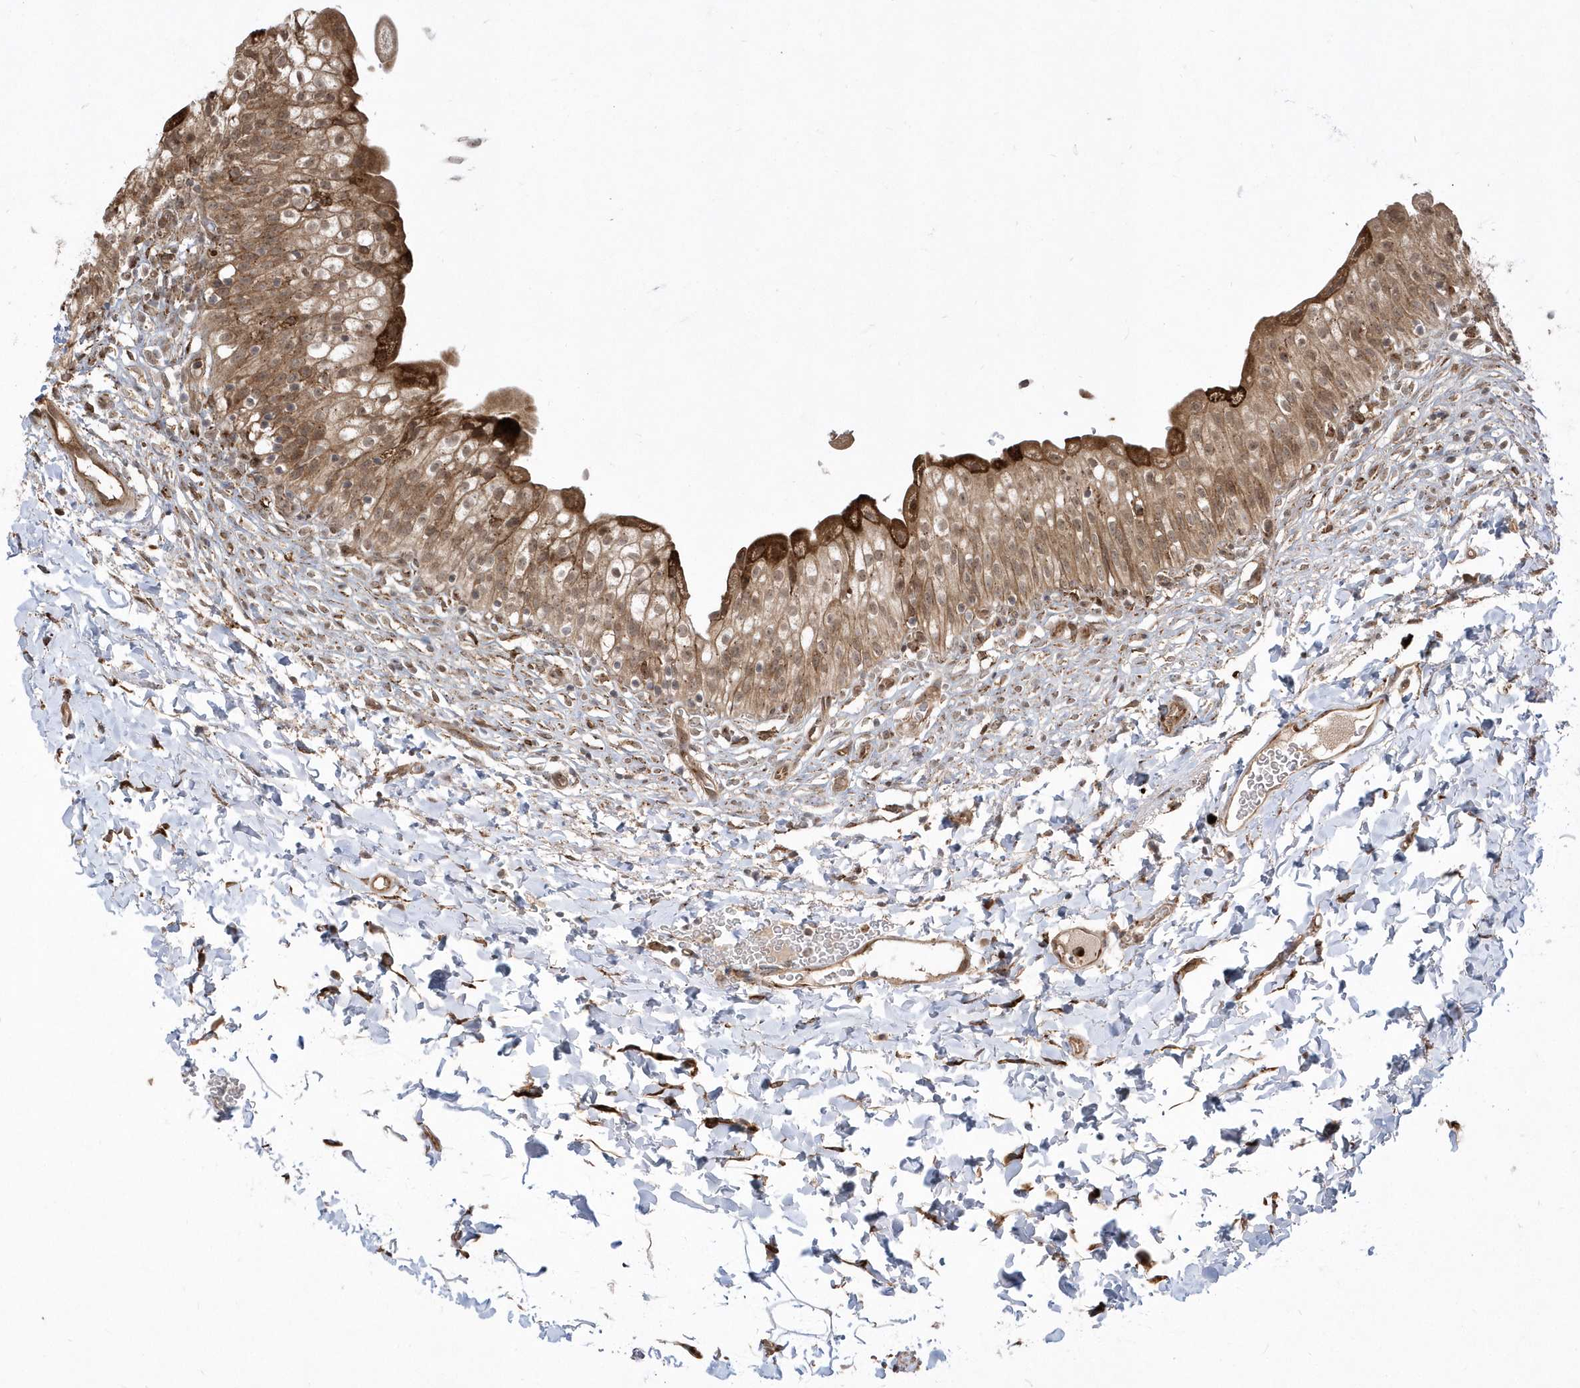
{"staining": {"intensity": "moderate", "quantity": ">75%", "location": "cytoplasmic/membranous"}, "tissue": "urinary bladder", "cell_type": "Urothelial cells", "image_type": "normal", "snomed": [{"axis": "morphology", "description": "Normal tissue, NOS"}, {"axis": "topography", "description": "Urinary bladder"}], "caption": "Unremarkable urinary bladder demonstrates moderate cytoplasmic/membranous staining in about >75% of urothelial cells, visualized by immunohistochemistry. (brown staining indicates protein expression, while blue staining denotes nuclei).", "gene": "EPC2", "patient": {"sex": "male", "age": 55}}